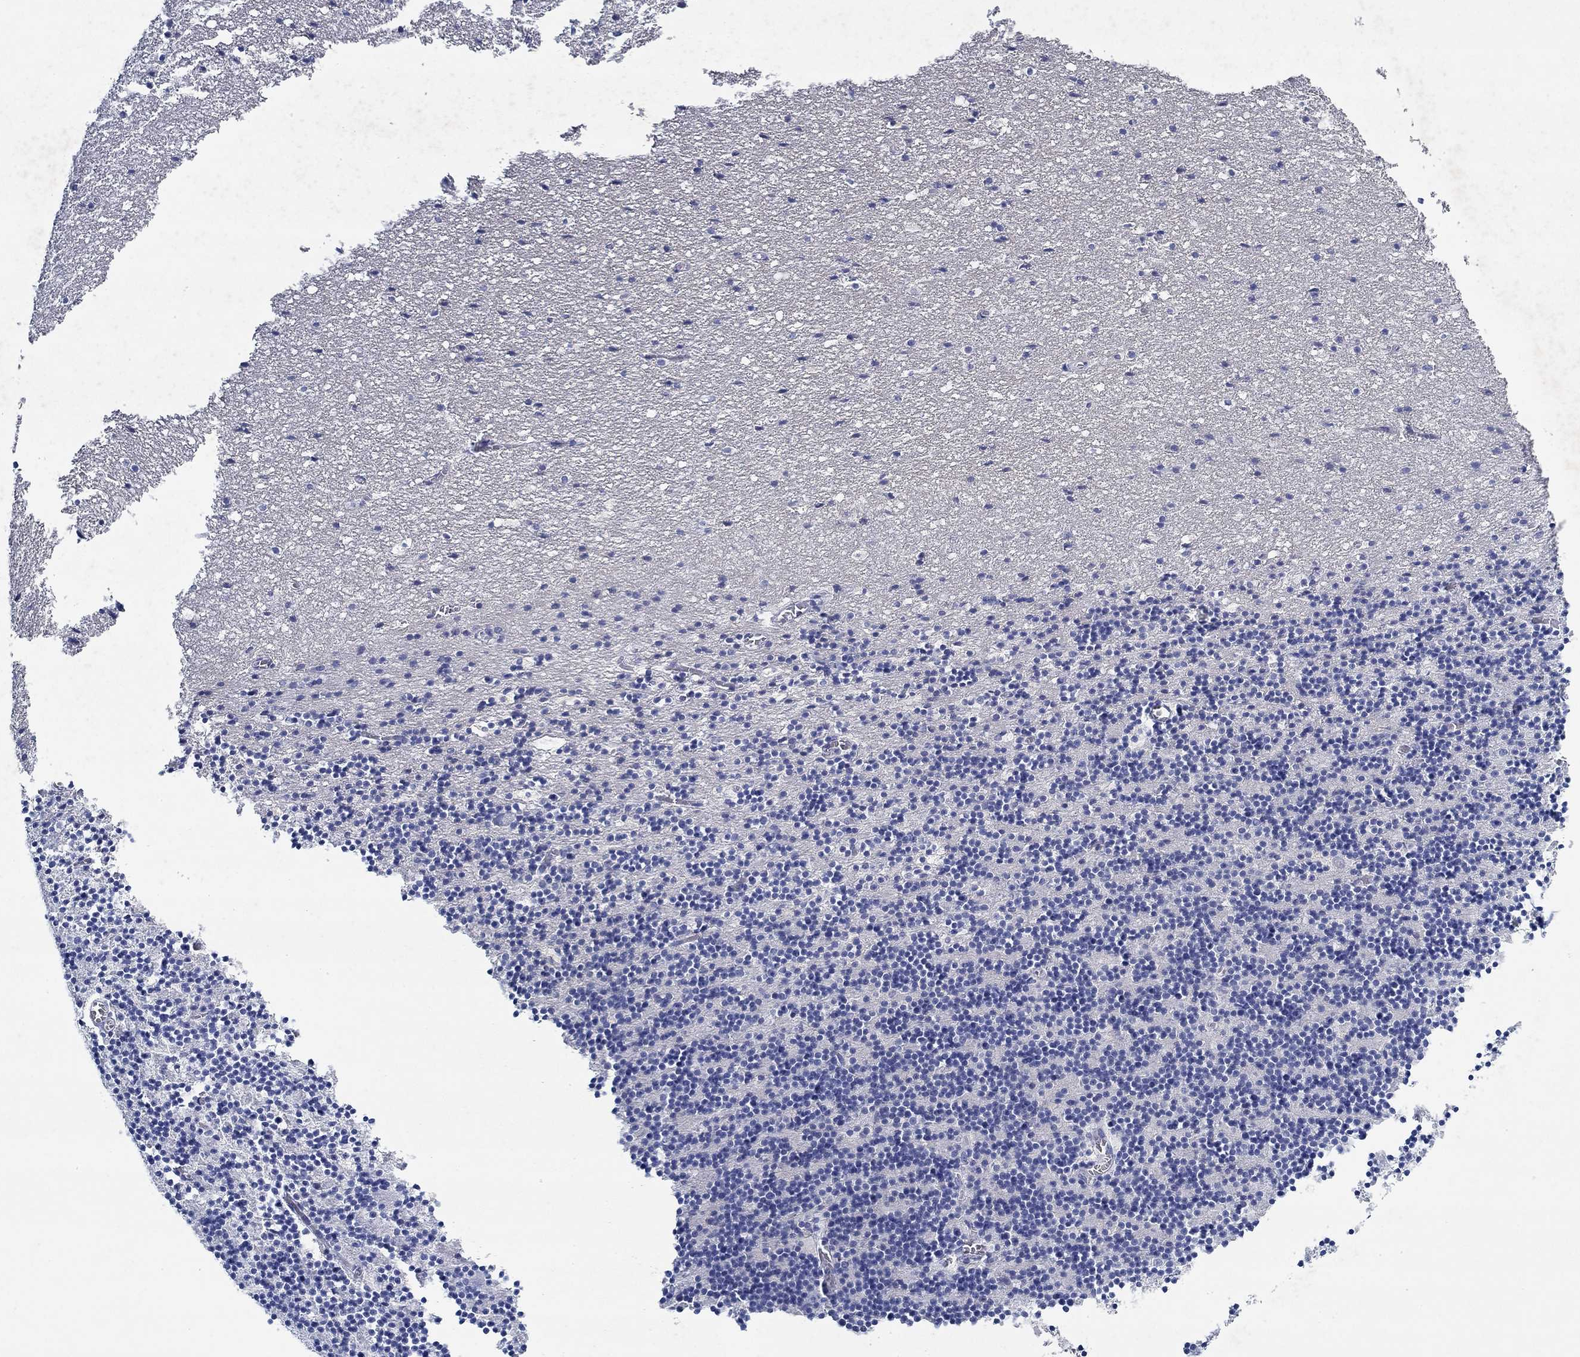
{"staining": {"intensity": "negative", "quantity": "none", "location": "none"}, "tissue": "cerebellum", "cell_type": "Cells in granular layer", "image_type": "normal", "snomed": [{"axis": "morphology", "description": "Normal tissue, NOS"}, {"axis": "topography", "description": "Cerebellum"}], "caption": "DAB (3,3'-diaminobenzidine) immunohistochemical staining of unremarkable cerebellum exhibits no significant positivity in cells in granular layer. (Immunohistochemistry, brightfield microscopy, high magnification).", "gene": "PAX9", "patient": {"sex": "male", "age": 37}}